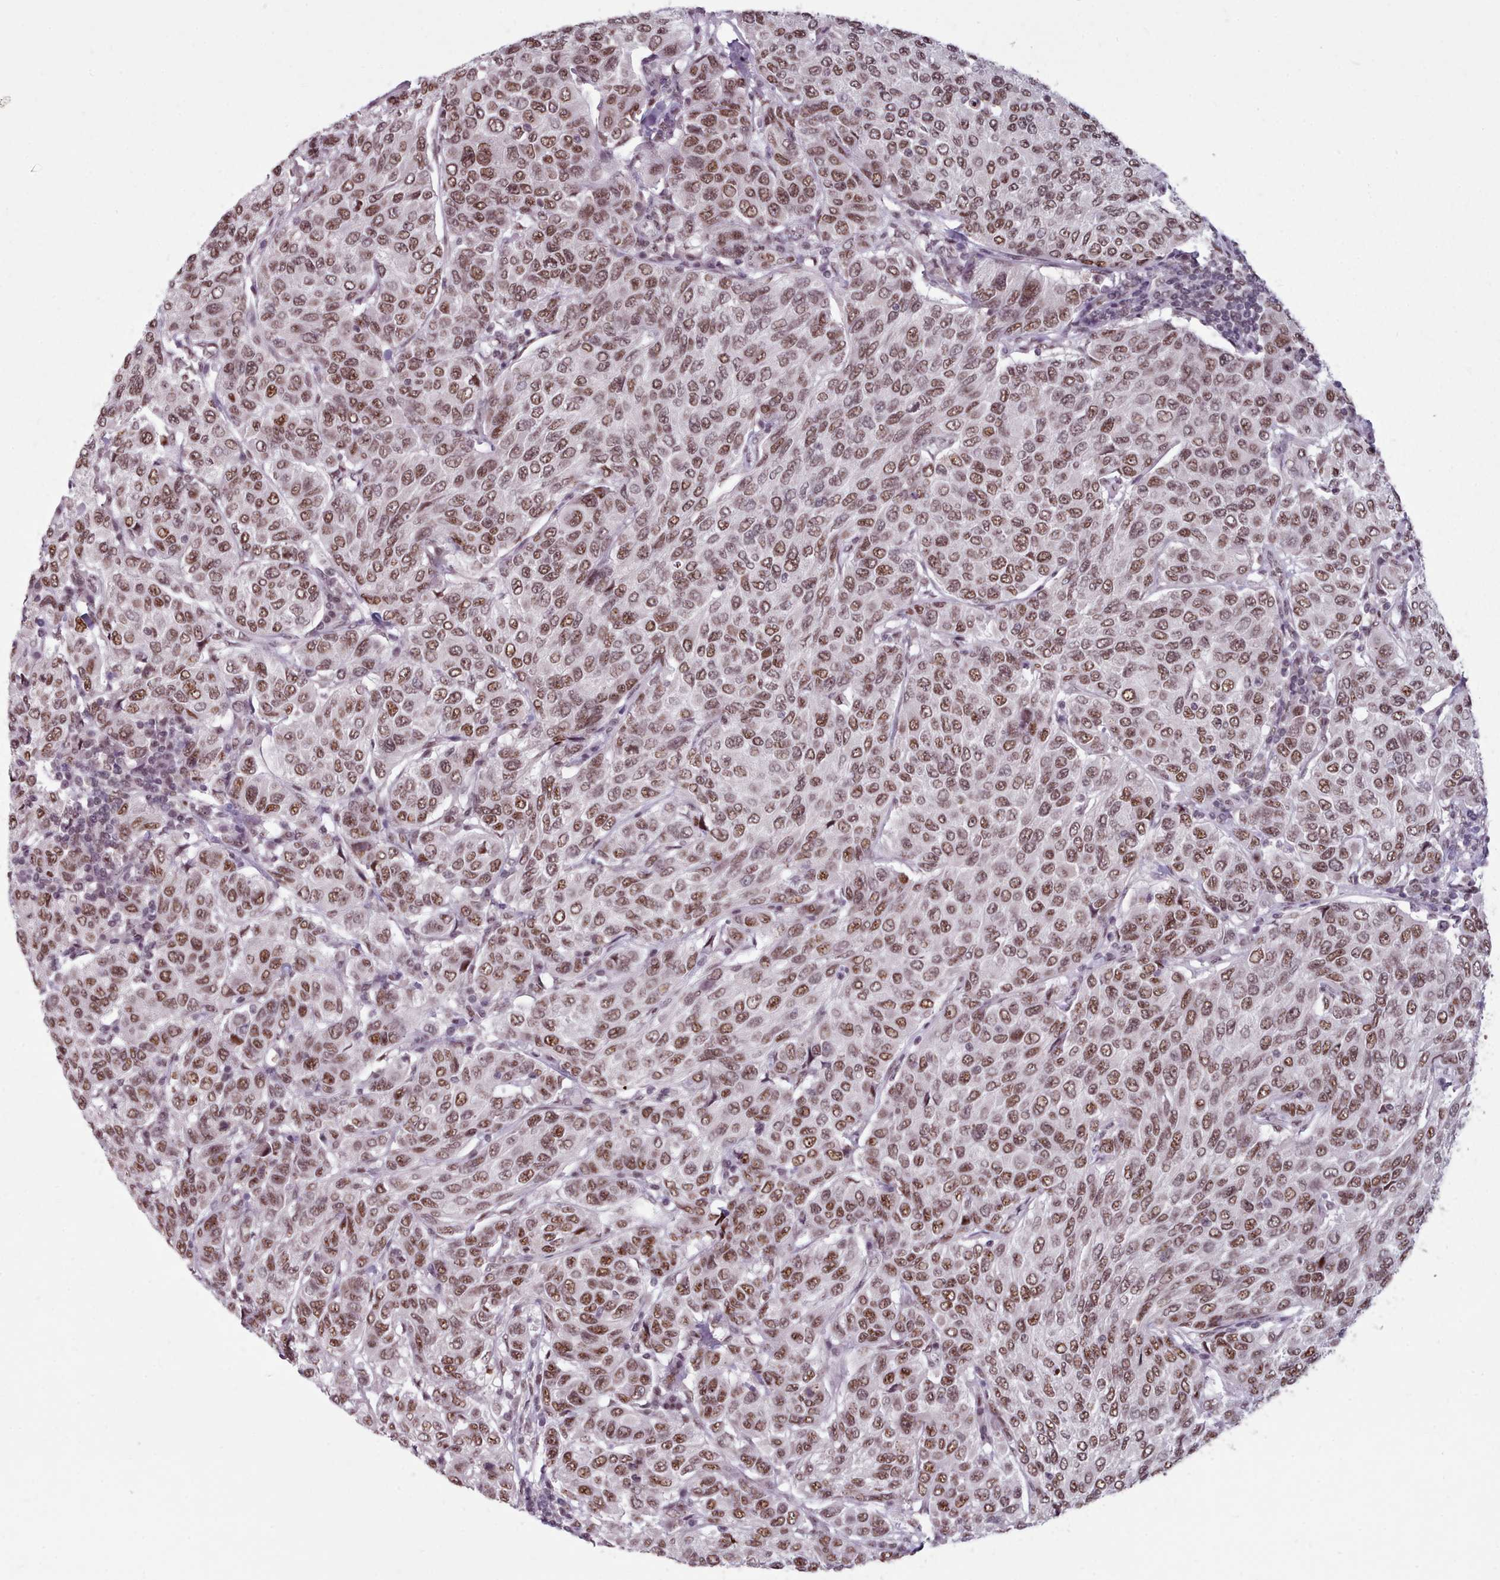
{"staining": {"intensity": "moderate", "quantity": ">75%", "location": "nuclear"}, "tissue": "breast cancer", "cell_type": "Tumor cells", "image_type": "cancer", "snomed": [{"axis": "morphology", "description": "Duct carcinoma"}, {"axis": "topography", "description": "Breast"}], "caption": "IHC of human intraductal carcinoma (breast) displays medium levels of moderate nuclear staining in approximately >75% of tumor cells. (brown staining indicates protein expression, while blue staining denotes nuclei).", "gene": "SRRM1", "patient": {"sex": "female", "age": 55}}